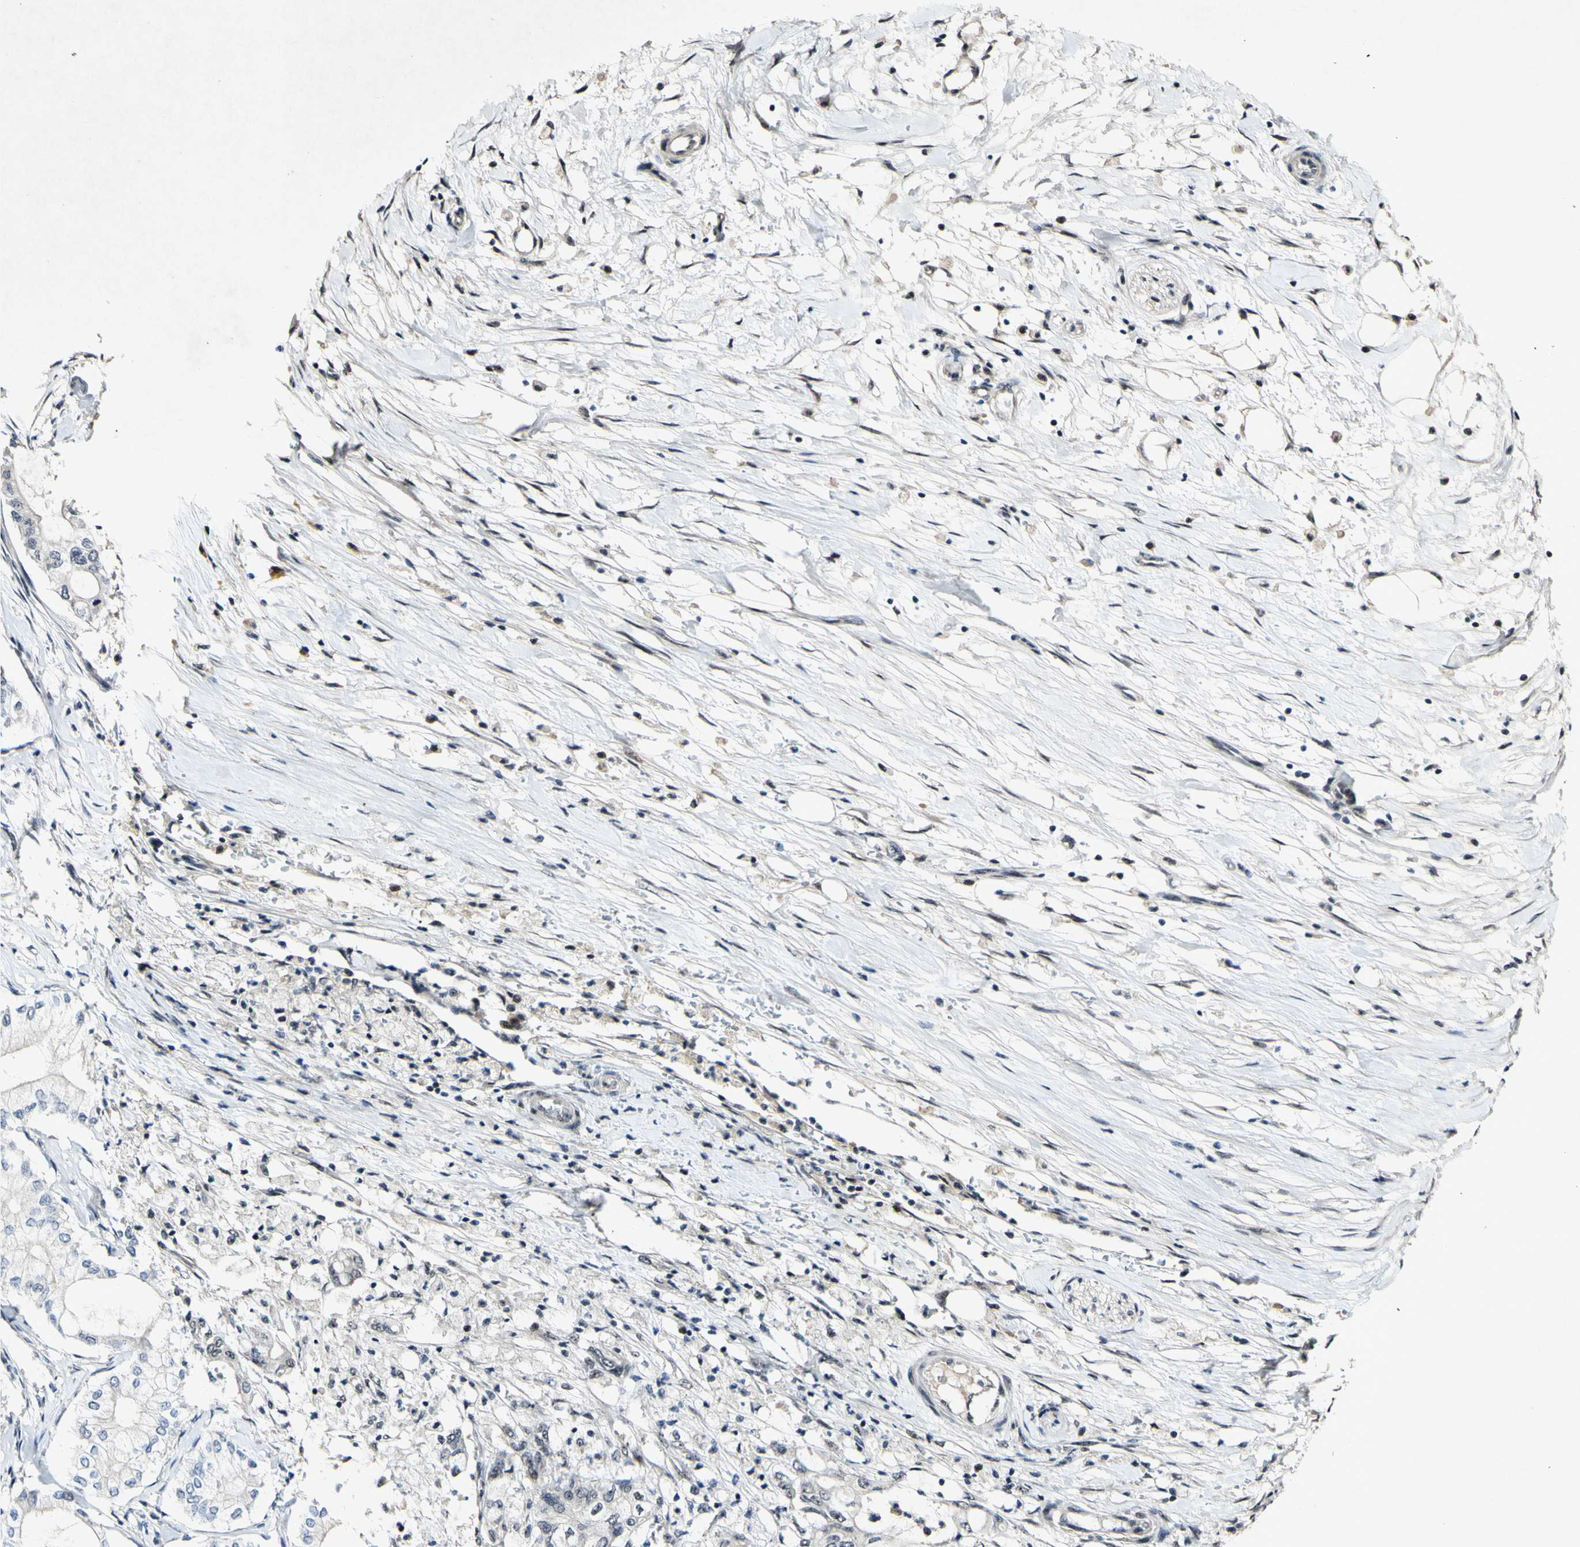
{"staining": {"intensity": "negative", "quantity": "none", "location": "none"}, "tissue": "pancreatic cancer", "cell_type": "Tumor cells", "image_type": "cancer", "snomed": [{"axis": "morphology", "description": "Adenocarcinoma, NOS"}, {"axis": "topography", "description": "Pancreas"}], "caption": "Immunohistochemistry of pancreatic cancer displays no positivity in tumor cells.", "gene": "POLR2F", "patient": {"sex": "male", "age": 70}}